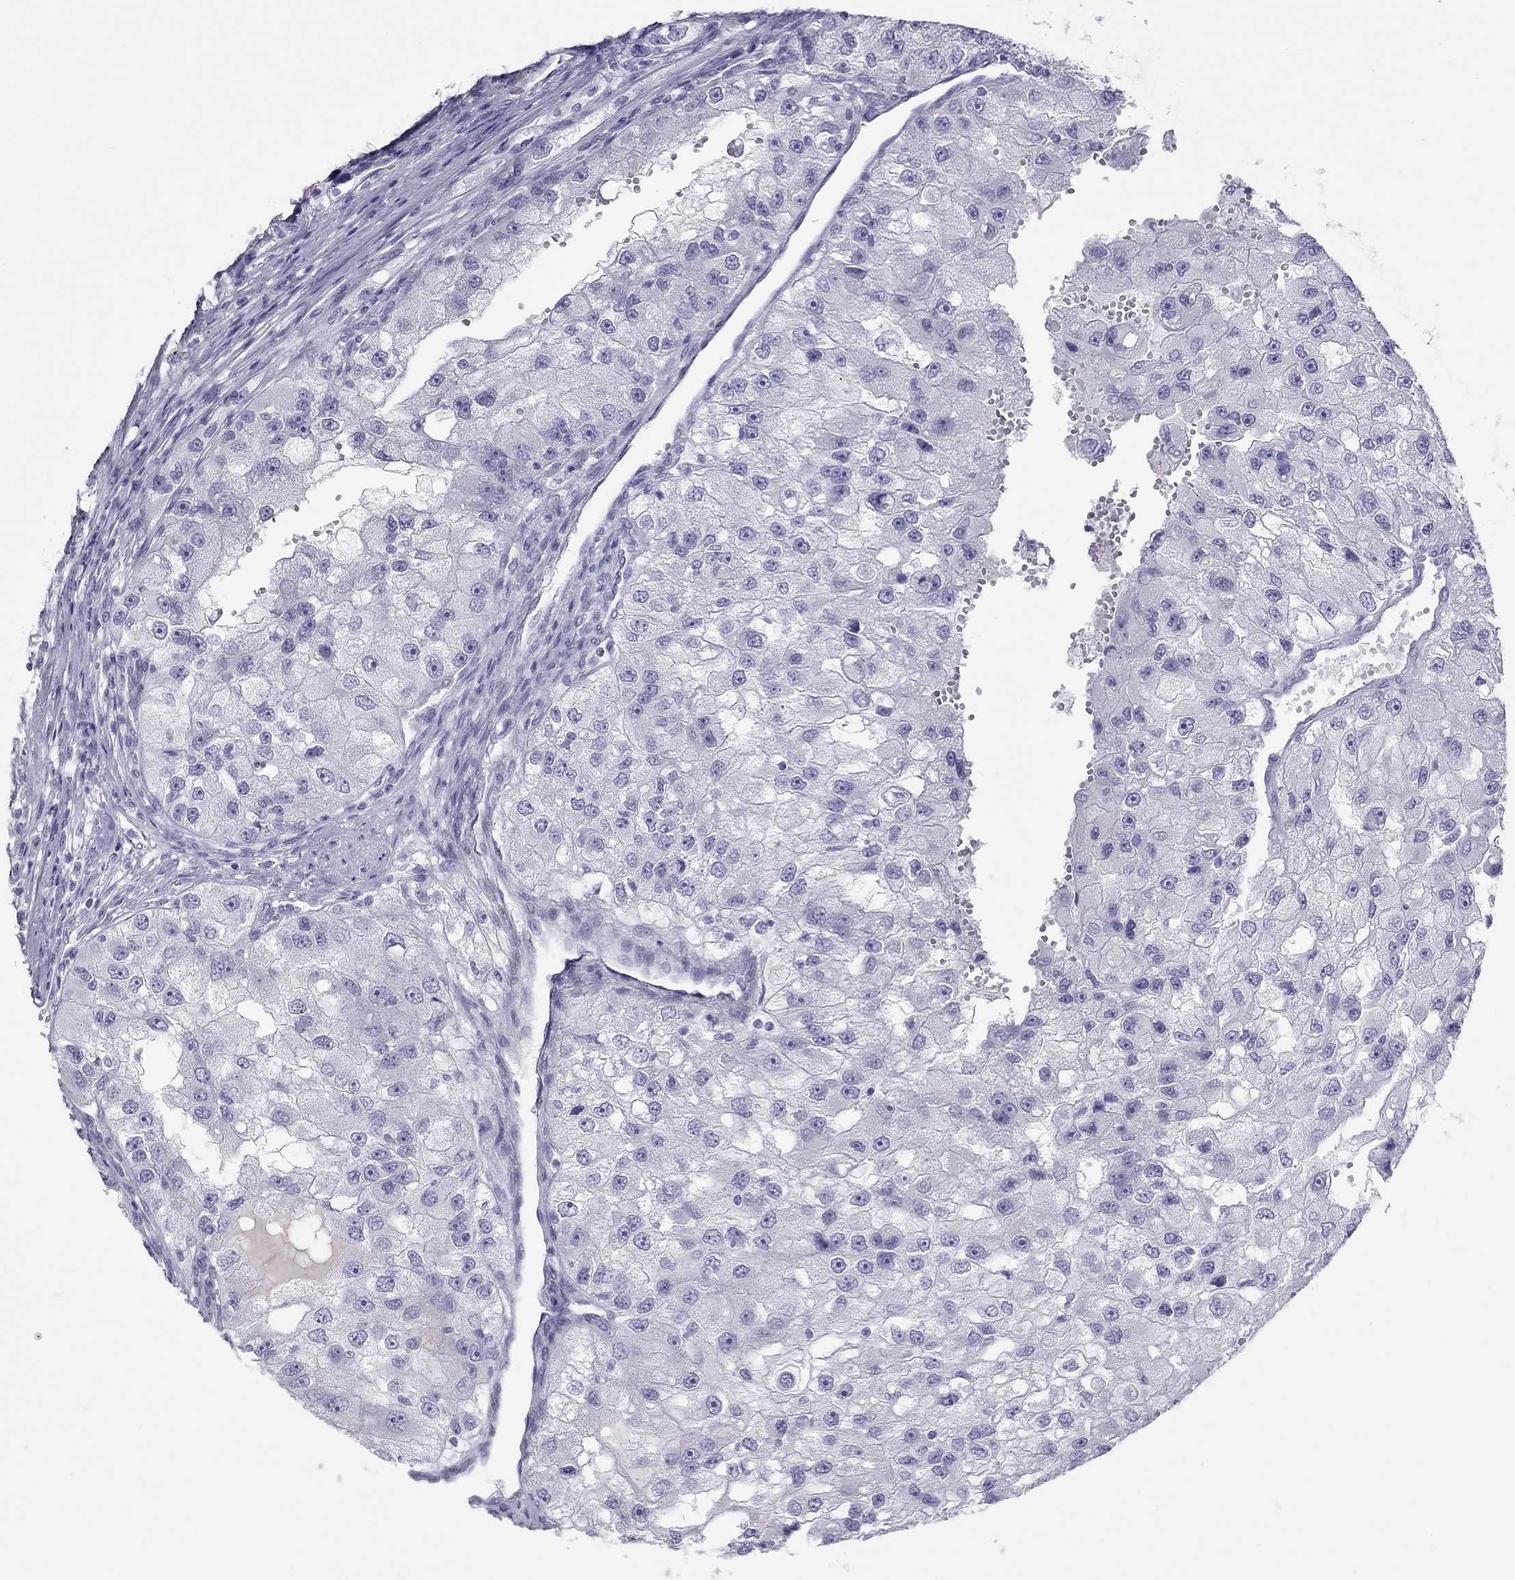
{"staining": {"intensity": "negative", "quantity": "none", "location": "none"}, "tissue": "renal cancer", "cell_type": "Tumor cells", "image_type": "cancer", "snomed": [{"axis": "morphology", "description": "Adenocarcinoma, NOS"}, {"axis": "topography", "description": "Kidney"}], "caption": "This is a image of immunohistochemistry staining of renal cancer, which shows no positivity in tumor cells.", "gene": "STAG3", "patient": {"sex": "male", "age": 63}}